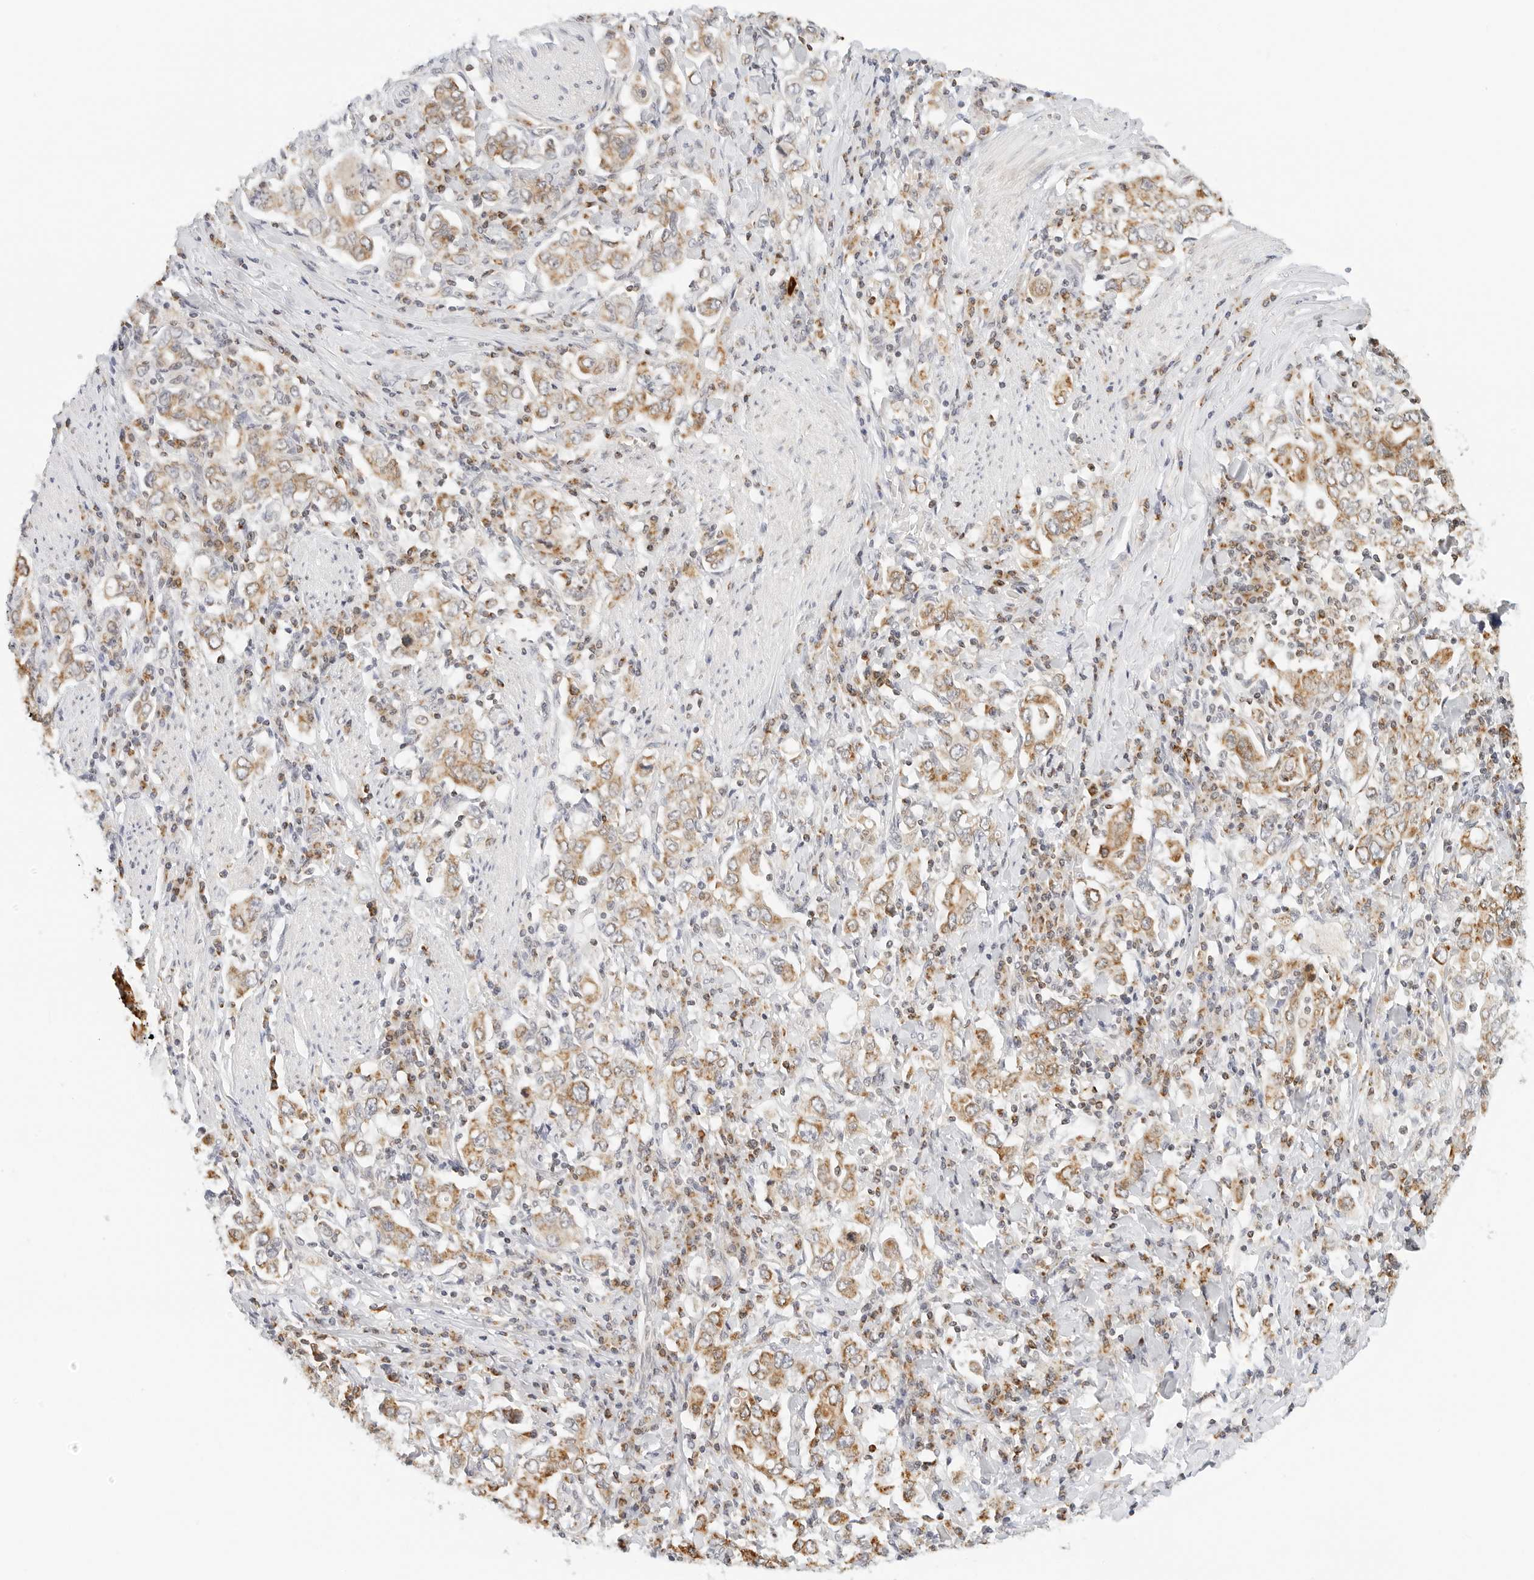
{"staining": {"intensity": "moderate", "quantity": ">75%", "location": "cytoplasmic/membranous"}, "tissue": "stomach cancer", "cell_type": "Tumor cells", "image_type": "cancer", "snomed": [{"axis": "morphology", "description": "Adenocarcinoma, NOS"}, {"axis": "topography", "description": "Stomach, upper"}], "caption": "Human stomach cancer (adenocarcinoma) stained with a protein marker shows moderate staining in tumor cells.", "gene": "ATL1", "patient": {"sex": "male", "age": 62}}